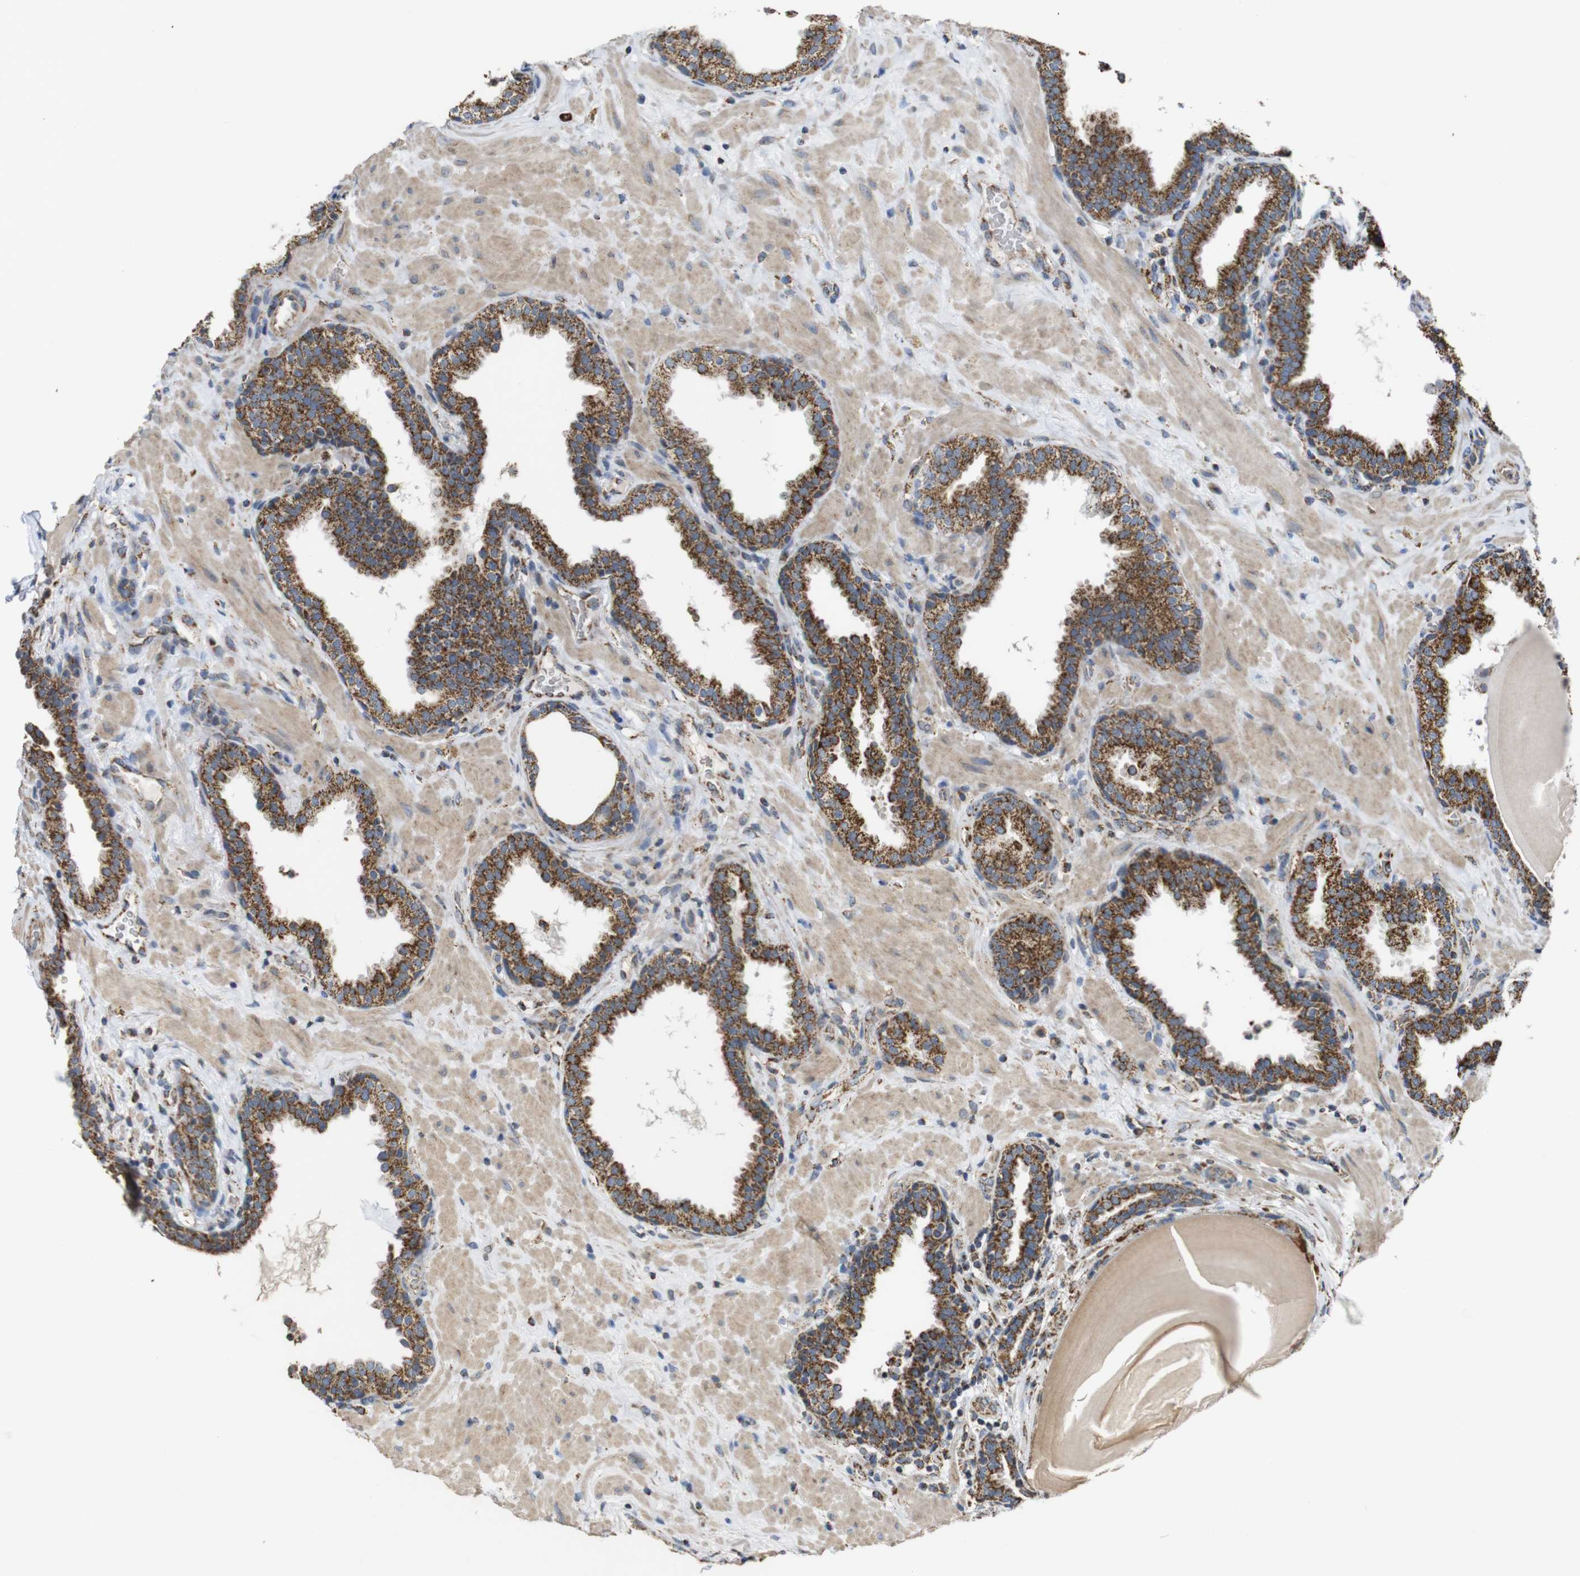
{"staining": {"intensity": "strong", "quantity": ">75%", "location": "cytoplasmic/membranous"}, "tissue": "prostate", "cell_type": "Glandular cells", "image_type": "normal", "snomed": [{"axis": "morphology", "description": "Normal tissue, NOS"}, {"axis": "topography", "description": "Prostate"}], "caption": "The immunohistochemical stain shows strong cytoplasmic/membranous positivity in glandular cells of normal prostate. Nuclei are stained in blue.", "gene": "NR3C2", "patient": {"sex": "male", "age": 51}}